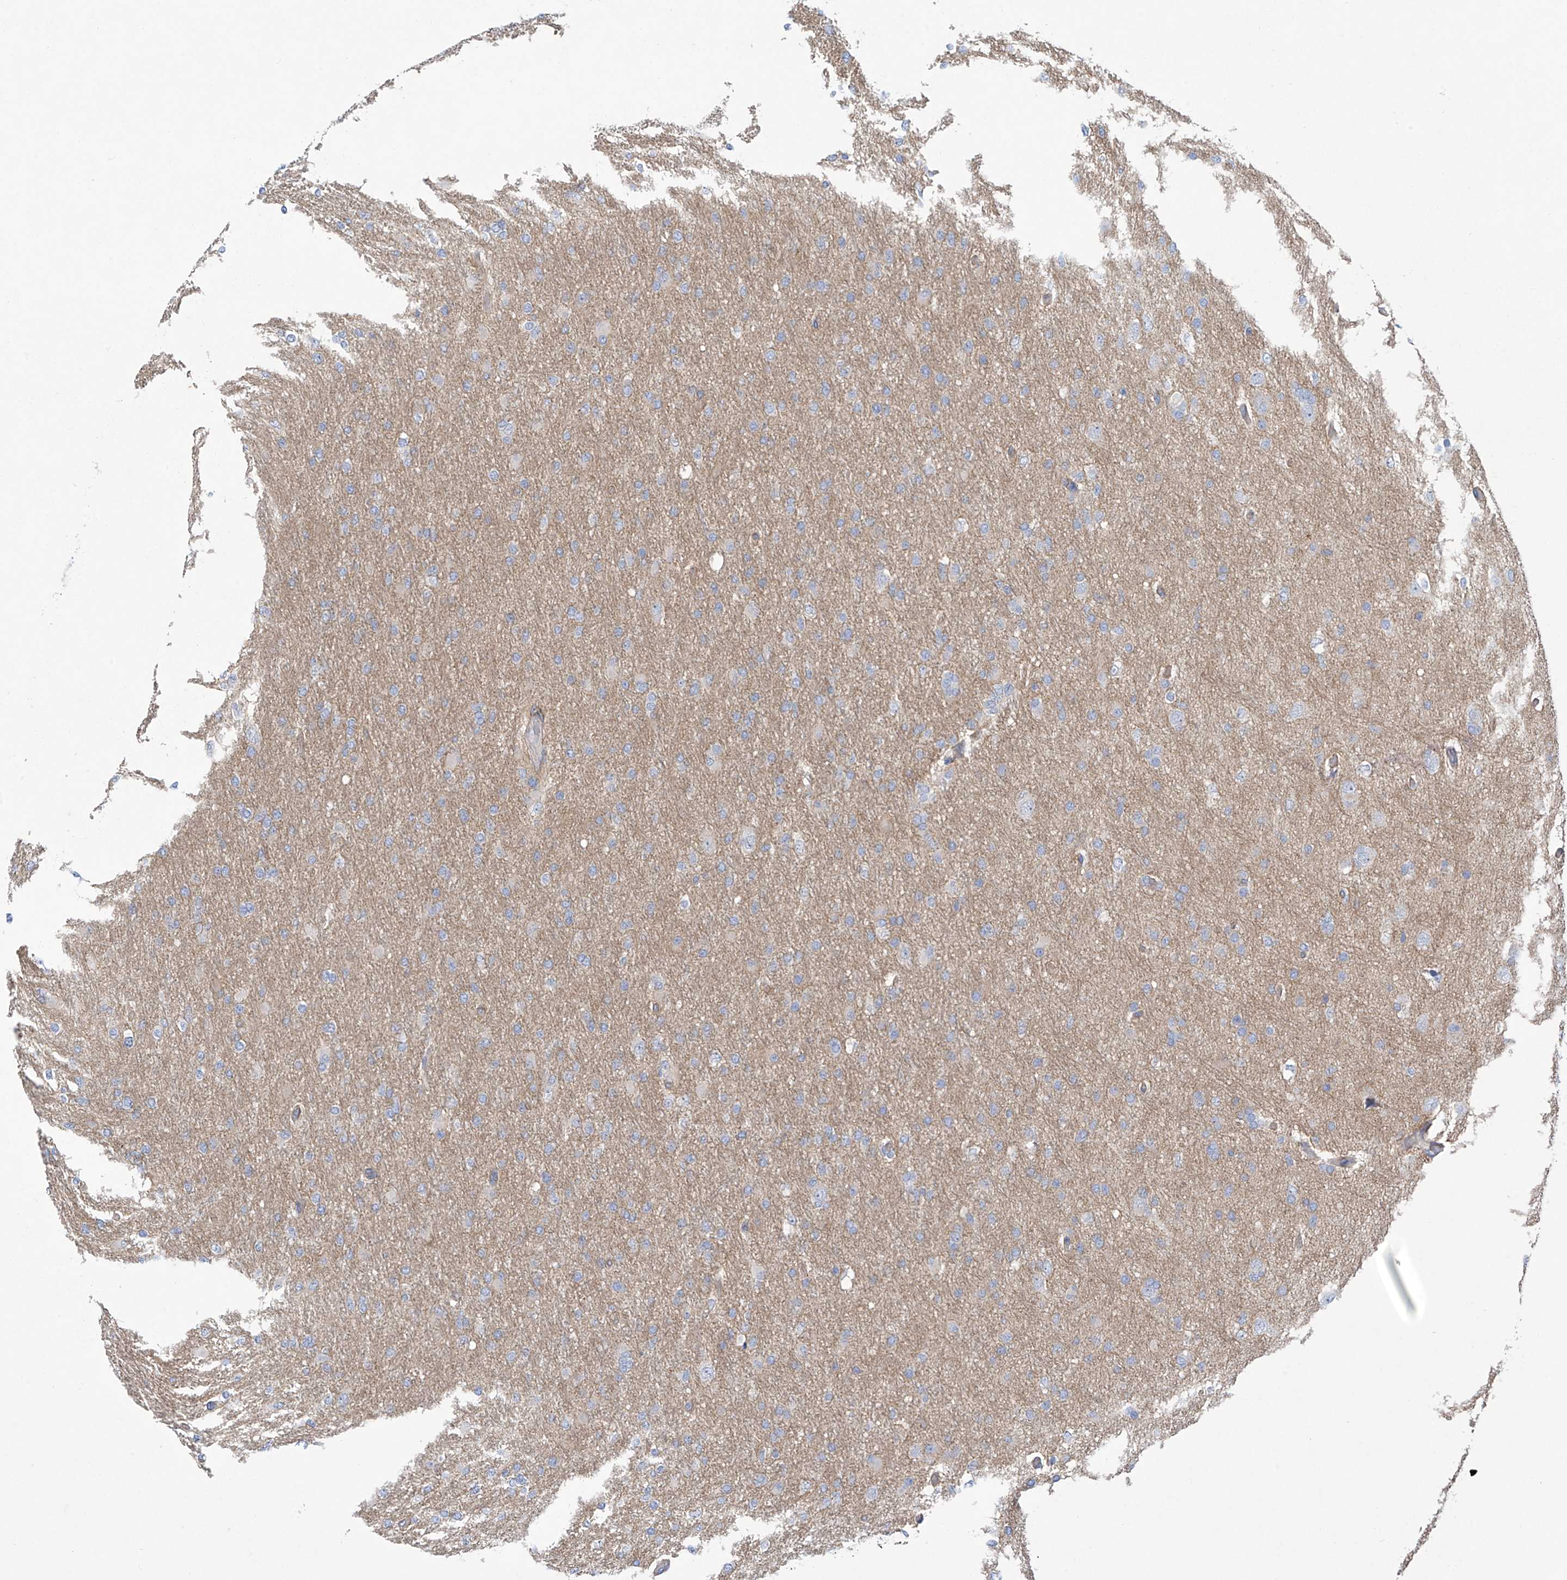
{"staining": {"intensity": "negative", "quantity": "none", "location": "none"}, "tissue": "glioma", "cell_type": "Tumor cells", "image_type": "cancer", "snomed": [{"axis": "morphology", "description": "Glioma, malignant, High grade"}, {"axis": "topography", "description": "Cerebral cortex"}], "caption": "The micrograph reveals no significant expression in tumor cells of glioma.", "gene": "ABHD13", "patient": {"sex": "female", "age": 36}}